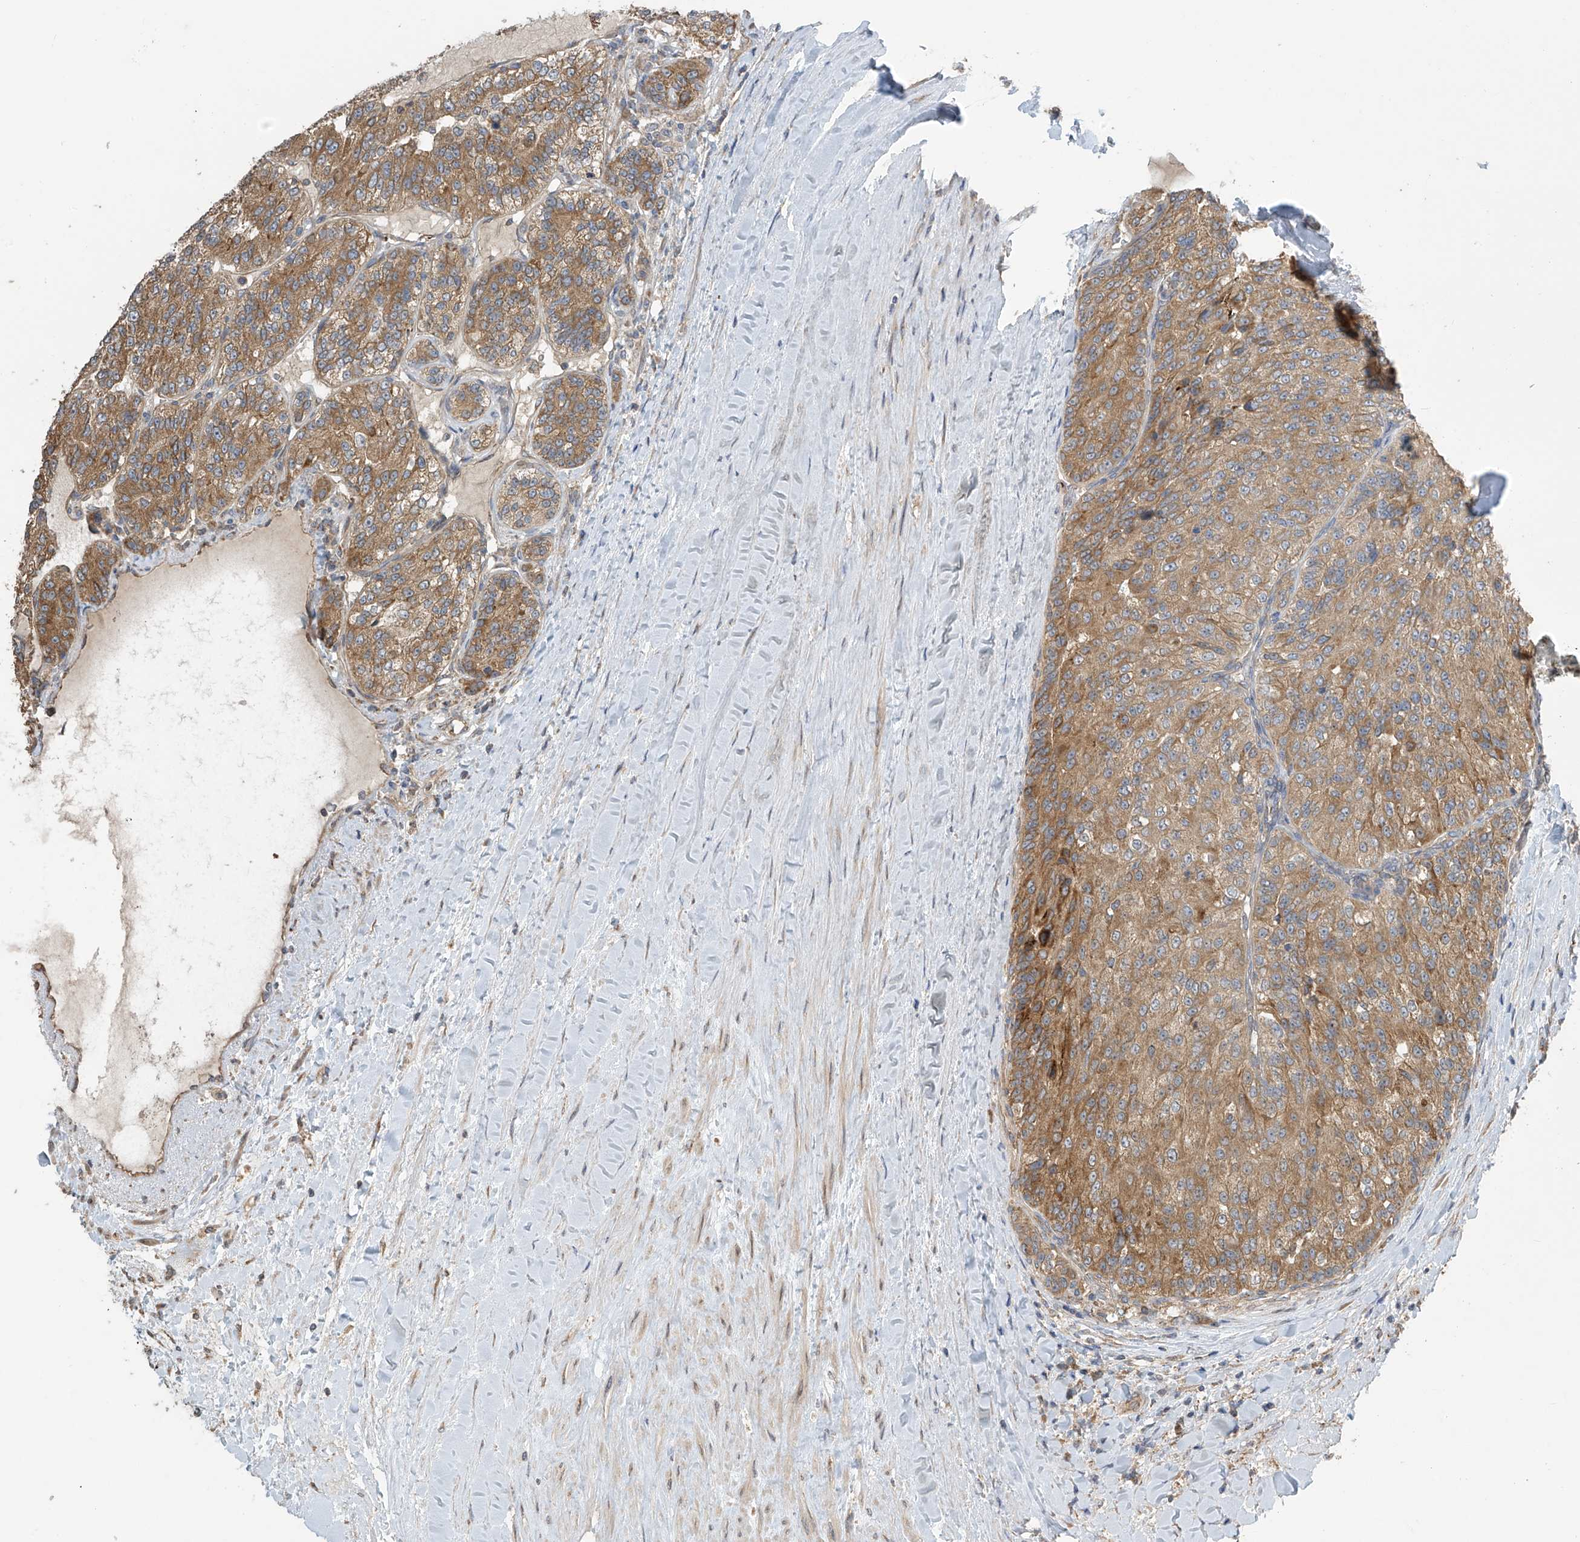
{"staining": {"intensity": "moderate", "quantity": ">75%", "location": "cytoplasmic/membranous"}, "tissue": "renal cancer", "cell_type": "Tumor cells", "image_type": "cancer", "snomed": [{"axis": "morphology", "description": "Adenocarcinoma, NOS"}, {"axis": "topography", "description": "Kidney"}], "caption": "This micrograph demonstrates immunohistochemistry staining of human renal cancer (adenocarcinoma), with medium moderate cytoplasmic/membranous expression in approximately >75% of tumor cells.", "gene": "PNPT1", "patient": {"sex": "female", "age": 63}}